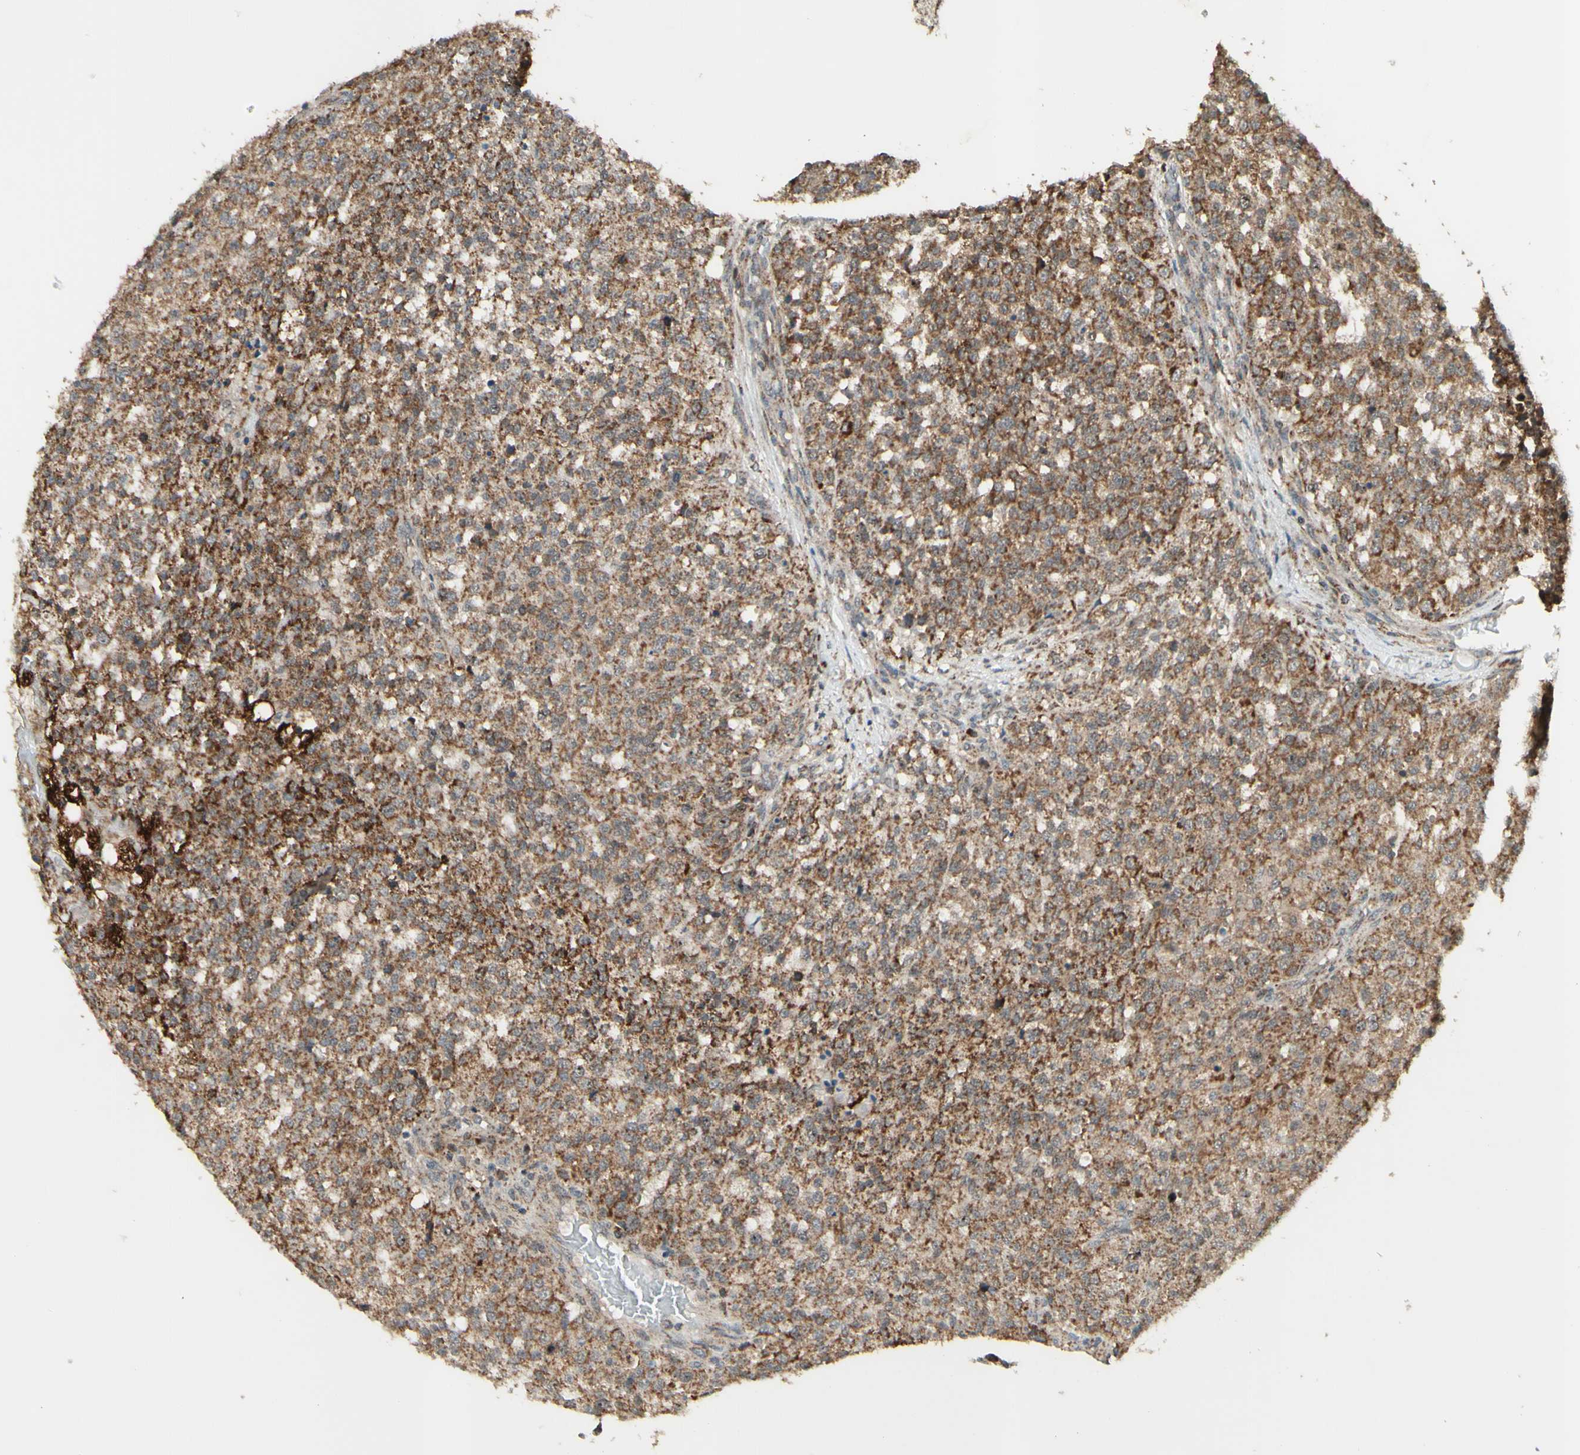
{"staining": {"intensity": "moderate", "quantity": ">75%", "location": "cytoplasmic/membranous"}, "tissue": "testis cancer", "cell_type": "Tumor cells", "image_type": "cancer", "snomed": [{"axis": "morphology", "description": "Seminoma, NOS"}, {"axis": "topography", "description": "Testis"}], "caption": "The image displays immunohistochemical staining of testis cancer. There is moderate cytoplasmic/membranous staining is appreciated in about >75% of tumor cells.", "gene": "DHRS3", "patient": {"sex": "male", "age": 59}}